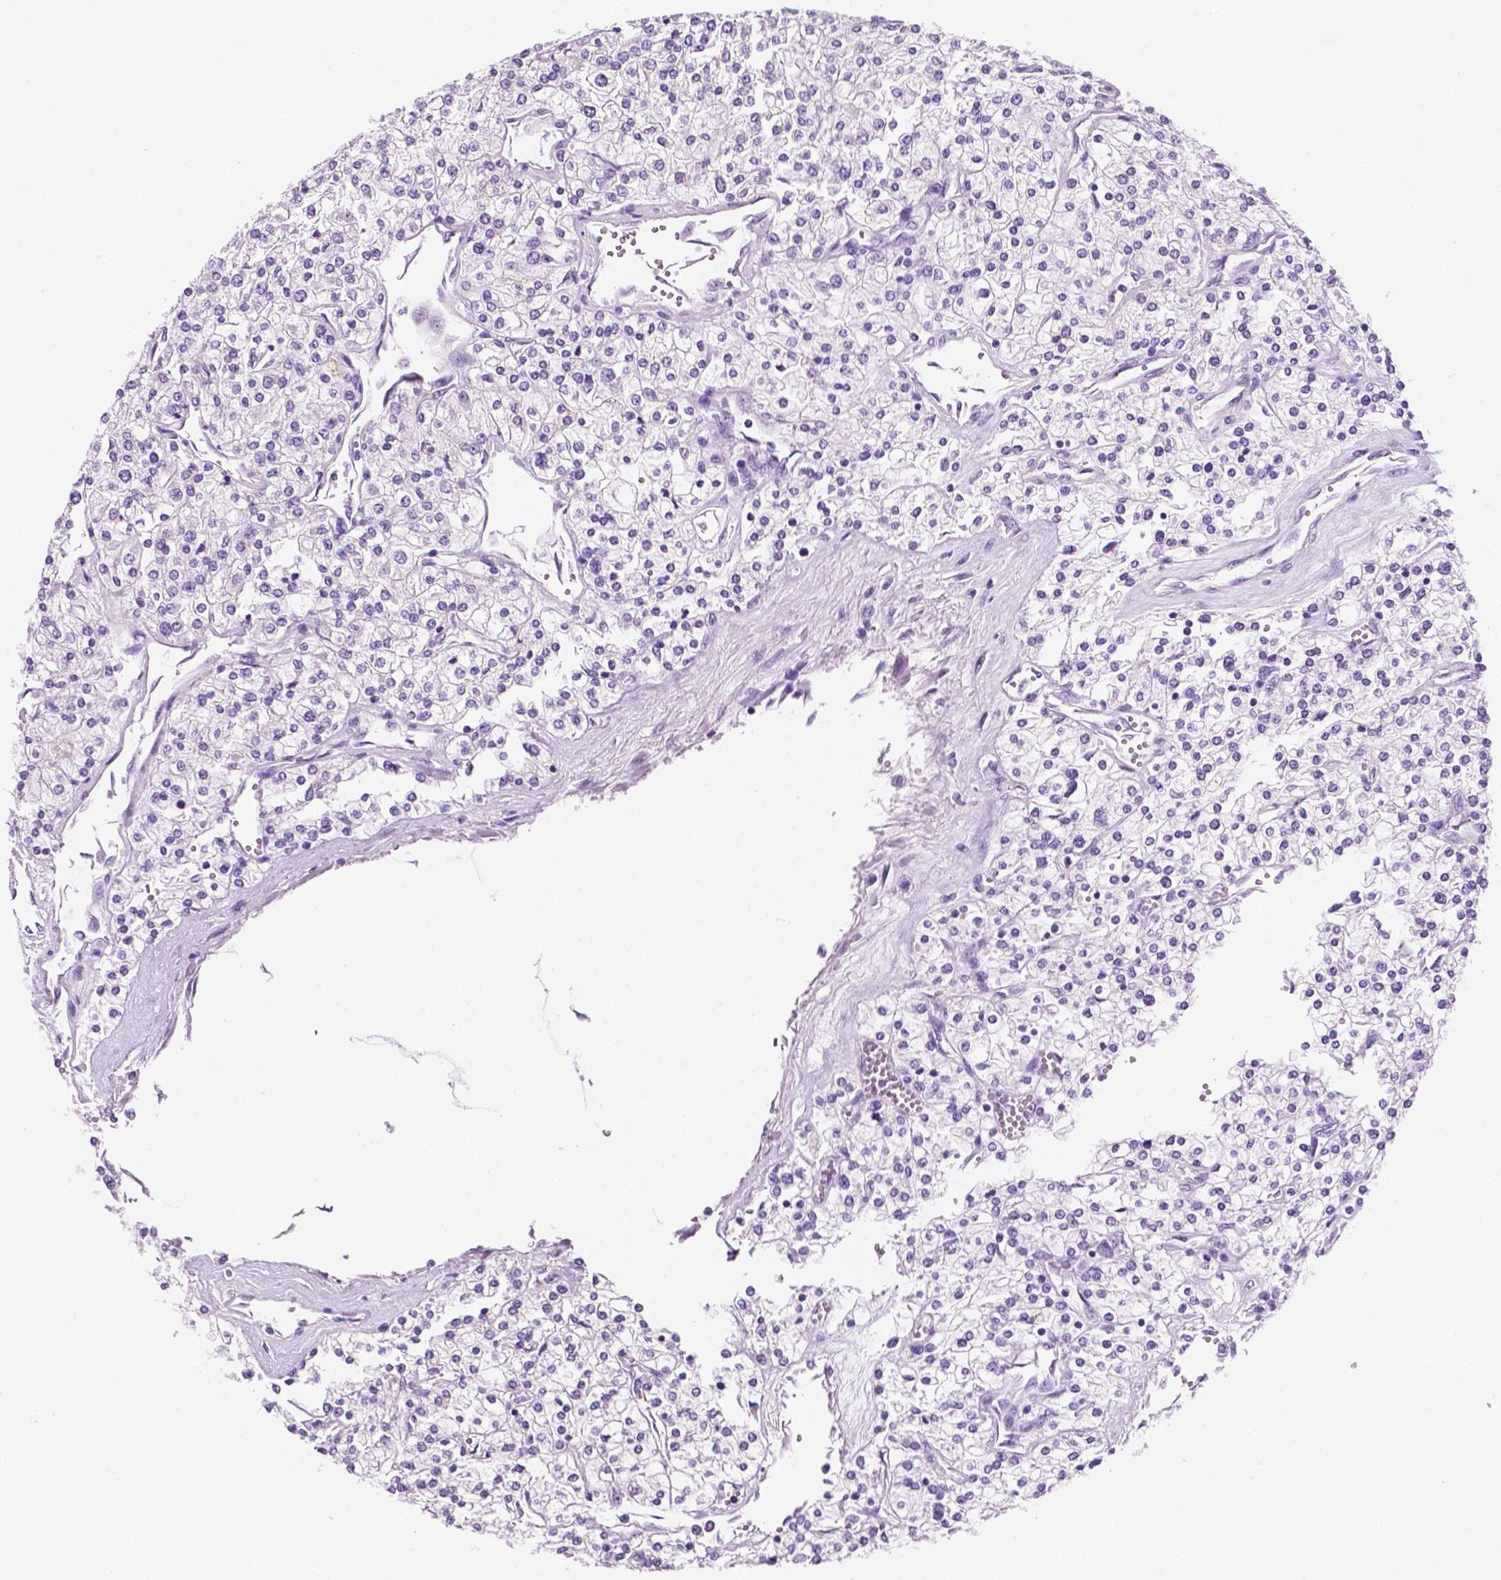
{"staining": {"intensity": "negative", "quantity": "none", "location": "none"}, "tissue": "renal cancer", "cell_type": "Tumor cells", "image_type": "cancer", "snomed": [{"axis": "morphology", "description": "Adenocarcinoma, NOS"}, {"axis": "topography", "description": "Kidney"}], "caption": "DAB (3,3'-diaminobenzidine) immunohistochemical staining of human adenocarcinoma (renal) shows no significant expression in tumor cells.", "gene": "PPL", "patient": {"sex": "male", "age": 80}}